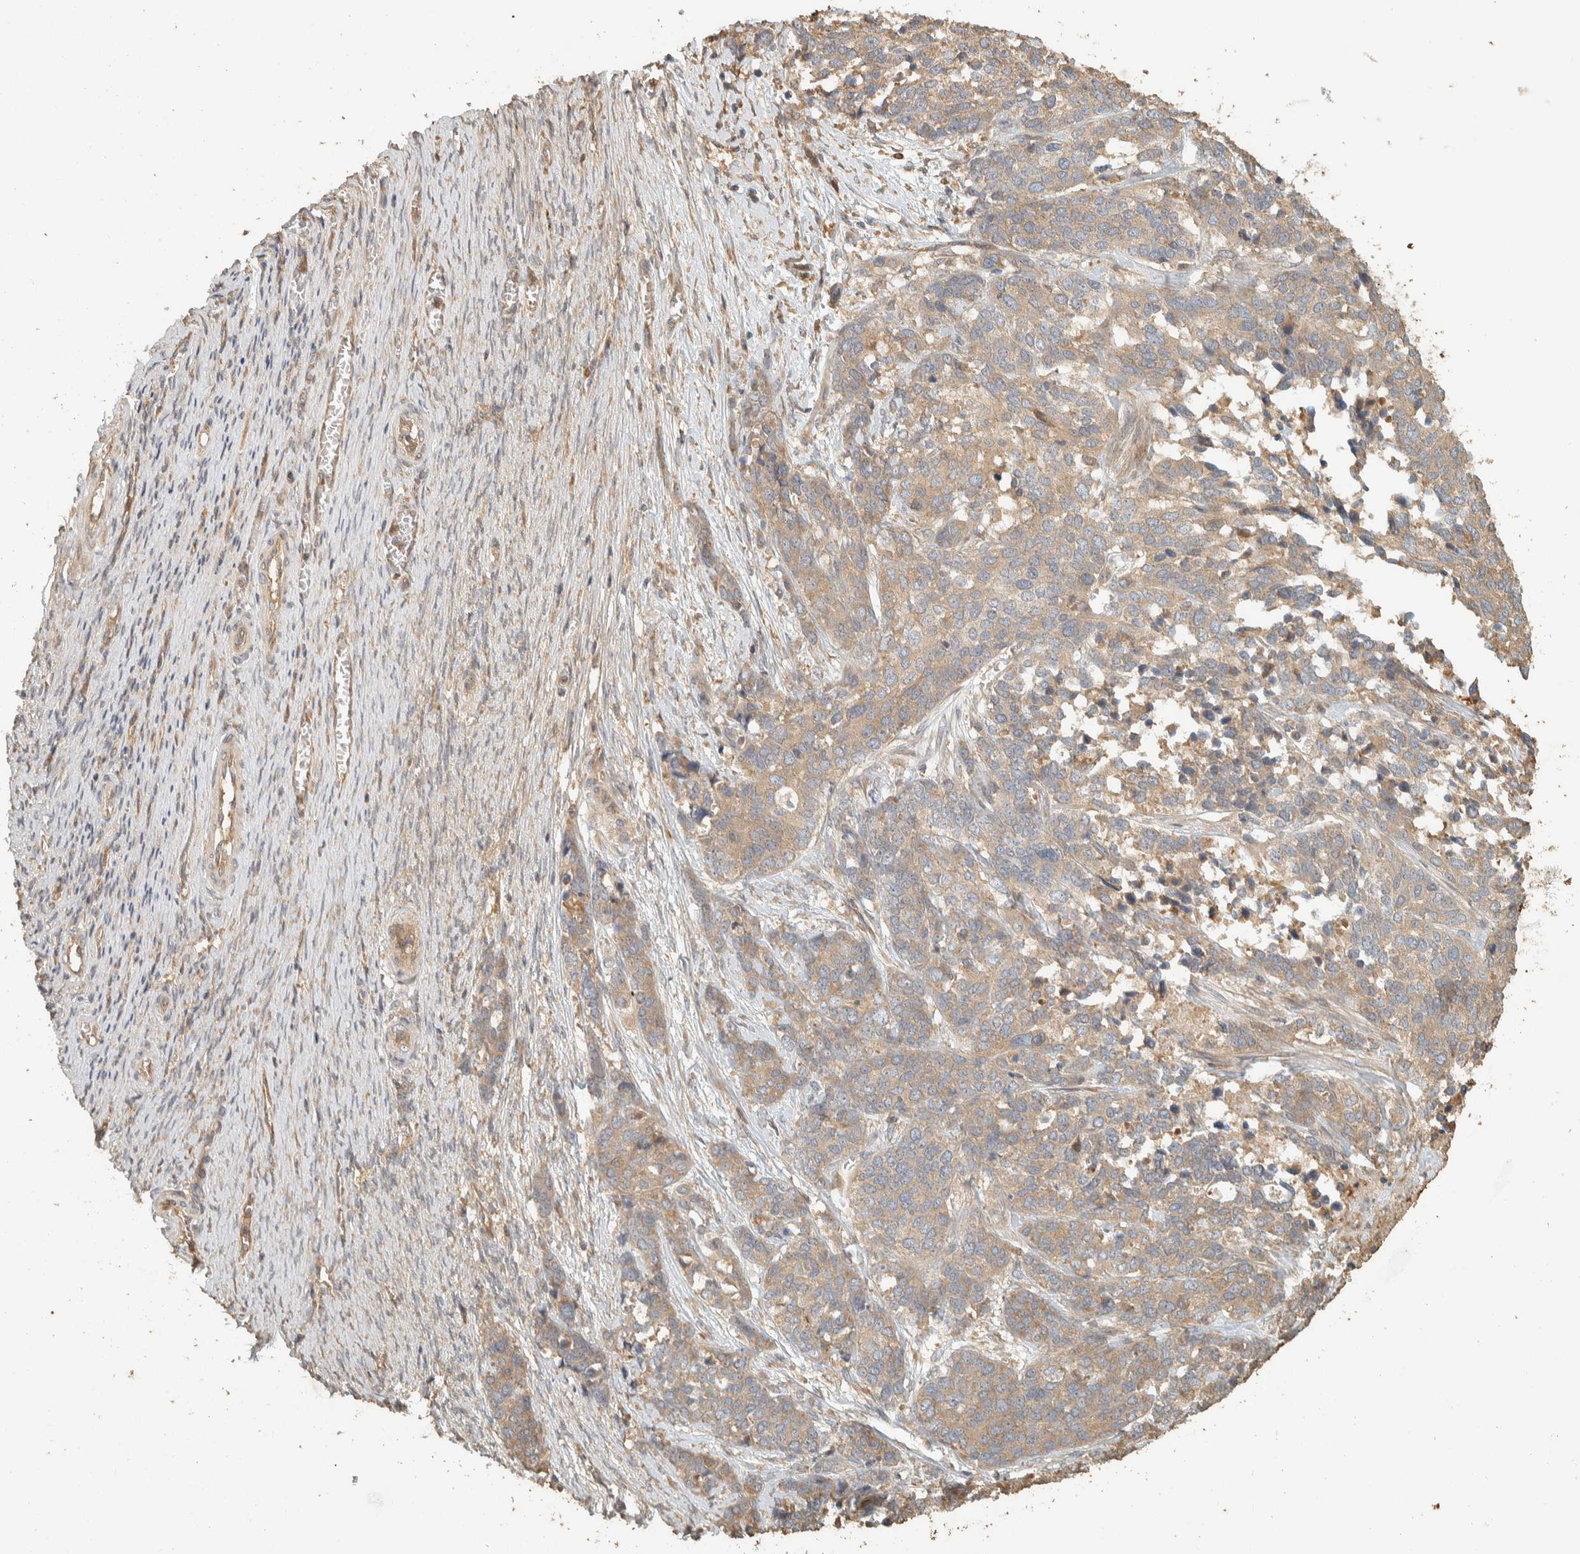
{"staining": {"intensity": "weak", "quantity": ">75%", "location": "cytoplasmic/membranous"}, "tissue": "ovarian cancer", "cell_type": "Tumor cells", "image_type": "cancer", "snomed": [{"axis": "morphology", "description": "Cystadenocarcinoma, serous, NOS"}, {"axis": "topography", "description": "Ovary"}], "caption": "Immunohistochemistry of ovarian cancer shows low levels of weak cytoplasmic/membranous positivity in about >75% of tumor cells.", "gene": "EXOC7", "patient": {"sex": "female", "age": 44}}